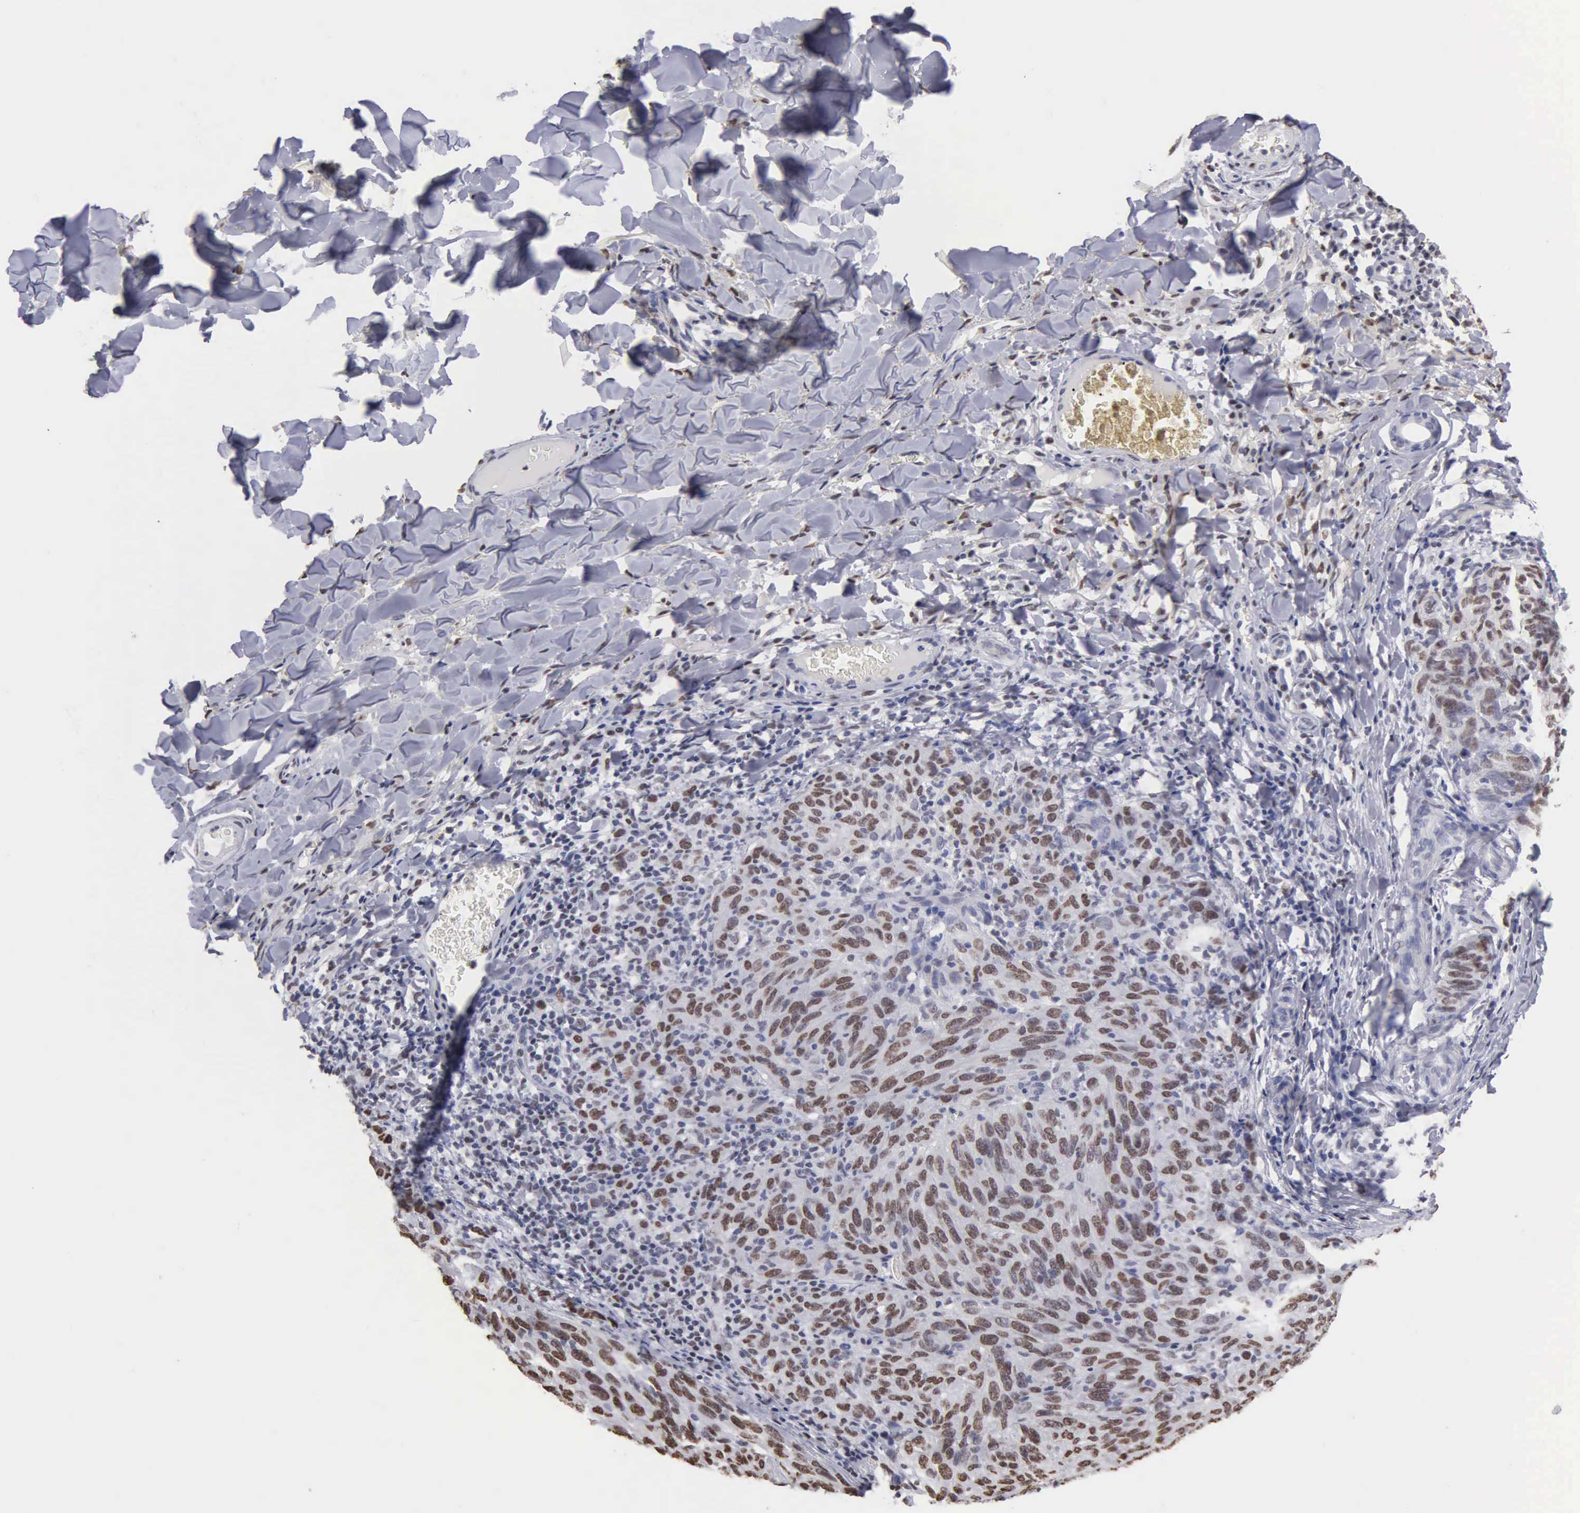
{"staining": {"intensity": "strong", "quantity": ">75%", "location": "nuclear"}, "tissue": "melanoma", "cell_type": "Tumor cells", "image_type": "cancer", "snomed": [{"axis": "morphology", "description": "Malignant melanoma, NOS"}, {"axis": "topography", "description": "Skin"}], "caption": "Immunohistochemical staining of human melanoma demonstrates strong nuclear protein expression in approximately >75% of tumor cells.", "gene": "CCNG1", "patient": {"sex": "male", "age": 76}}